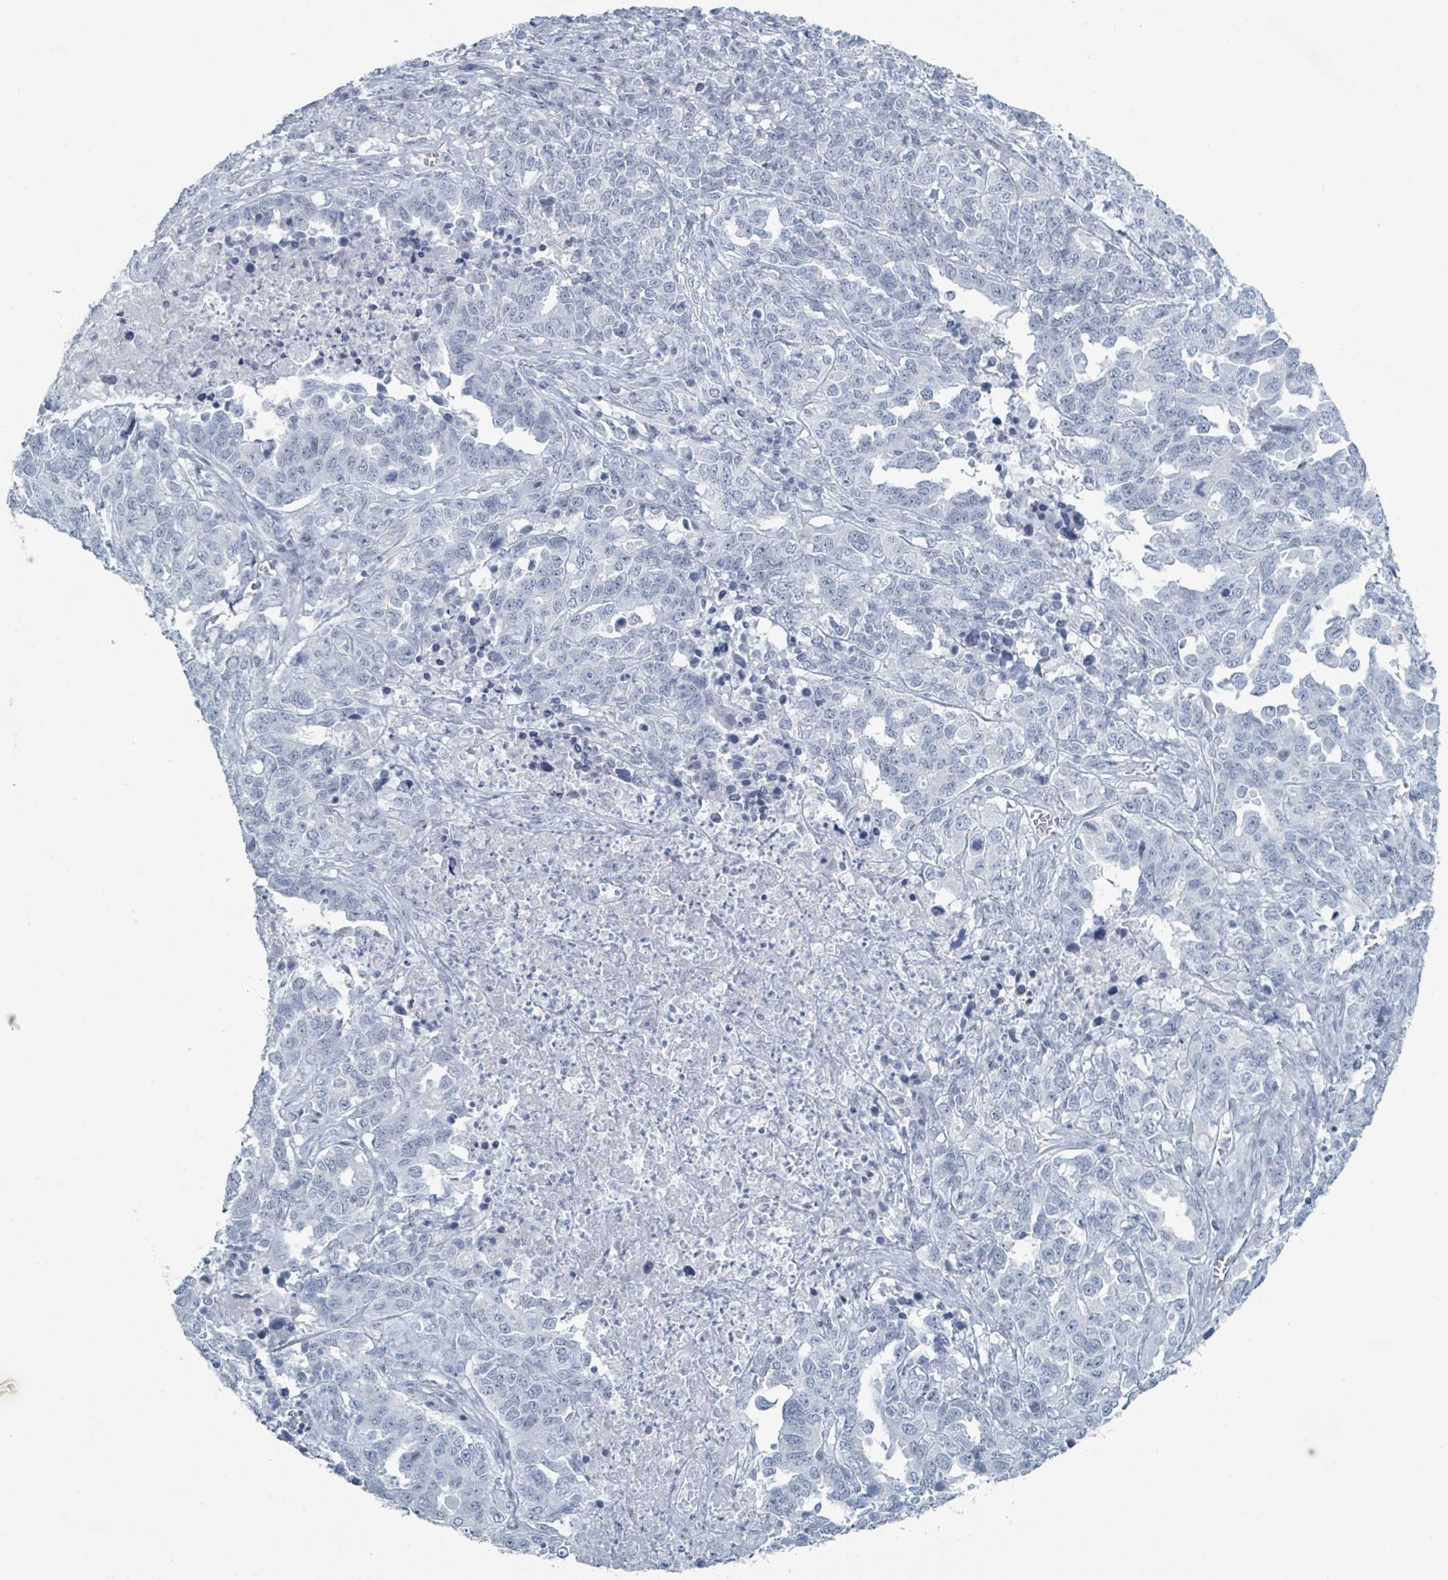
{"staining": {"intensity": "negative", "quantity": "none", "location": "none"}, "tissue": "ovarian cancer", "cell_type": "Tumor cells", "image_type": "cancer", "snomed": [{"axis": "morphology", "description": "Carcinoma, endometroid"}, {"axis": "topography", "description": "Ovary"}], "caption": "High power microscopy photomicrograph of an immunohistochemistry (IHC) image of ovarian cancer, revealing no significant expression in tumor cells.", "gene": "GPR15LG", "patient": {"sex": "female", "age": 62}}